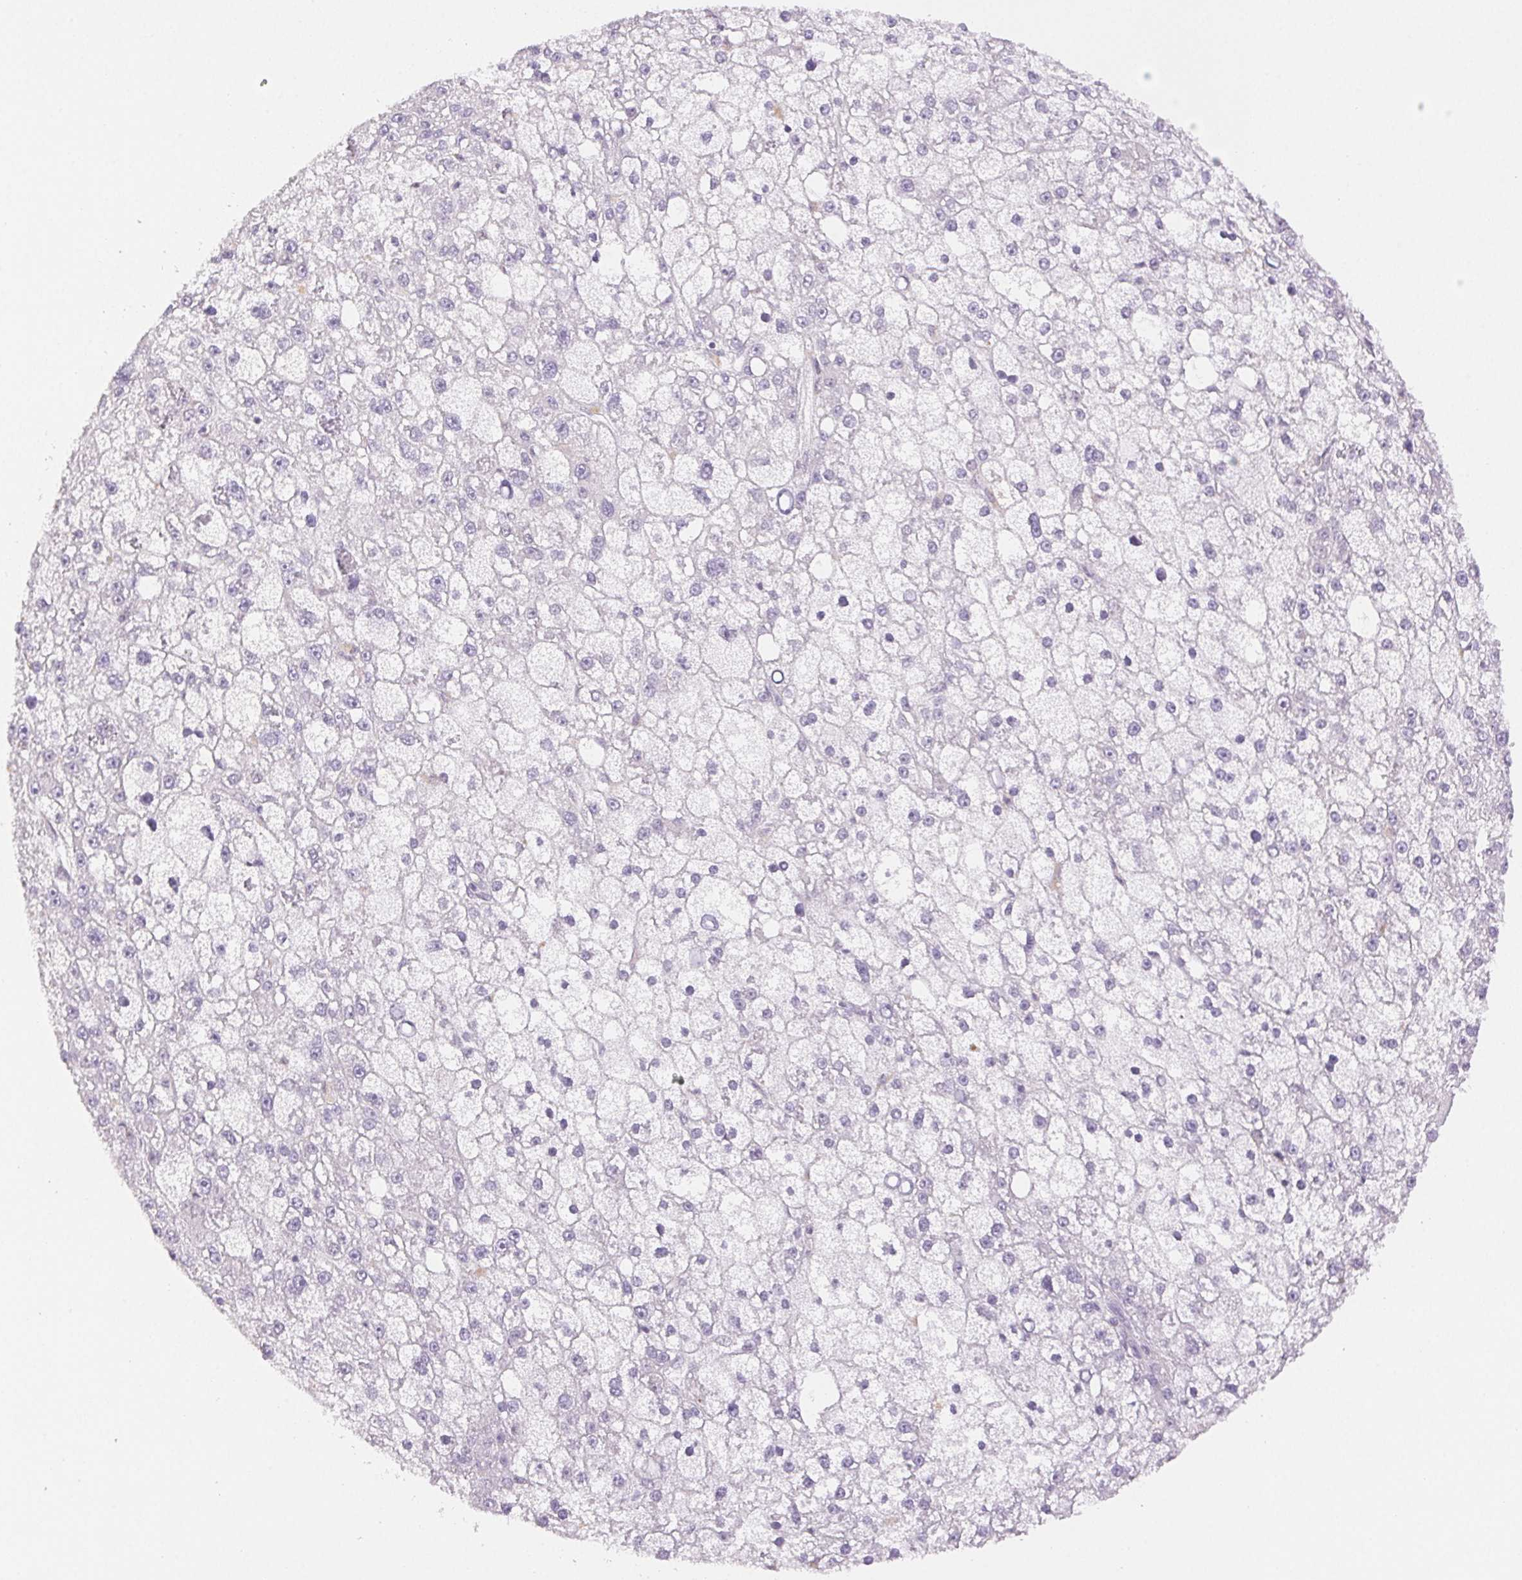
{"staining": {"intensity": "negative", "quantity": "none", "location": "none"}, "tissue": "liver cancer", "cell_type": "Tumor cells", "image_type": "cancer", "snomed": [{"axis": "morphology", "description": "Carcinoma, Hepatocellular, NOS"}, {"axis": "topography", "description": "Liver"}], "caption": "Human liver cancer stained for a protein using IHC shows no positivity in tumor cells.", "gene": "H2AZ2", "patient": {"sex": "male", "age": 67}}